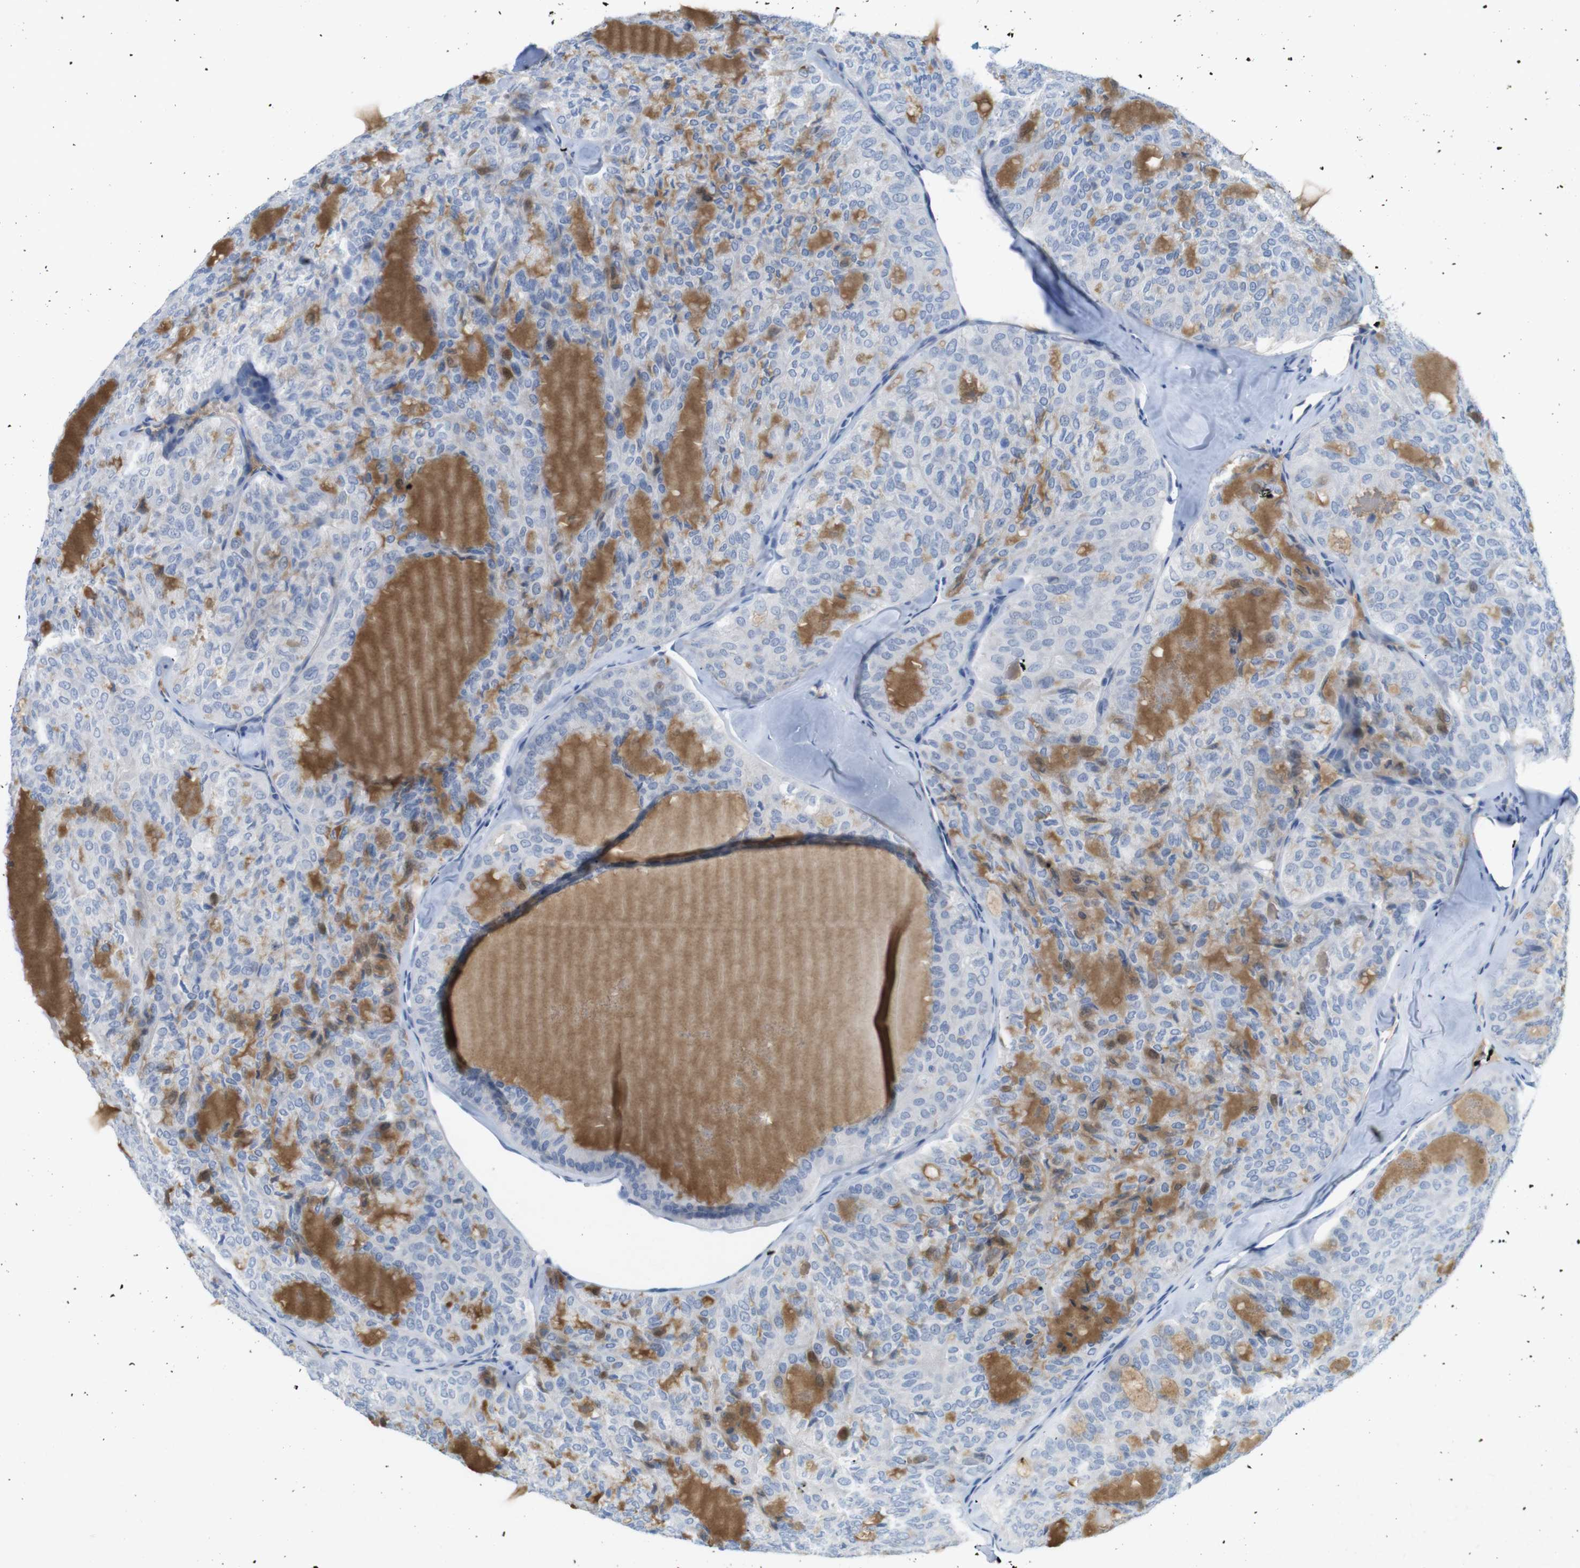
{"staining": {"intensity": "negative", "quantity": "none", "location": "none"}, "tissue": "thyroid cancer", "cell_type": "Tumor cells", "image_type": "cancer", "snomed": [{"axis": "morphology", "description": "Follicular adenoma carcinoma, NOS"}, {"axis": "topography", "description": "Thyroid gland"}], "caption": "Protein analysis of follicular adenoma carcinoma (thyroid) shows no significant expression in tumor cells.", "gene": "OPN1SW", "patient": {"sex": "male", "age": 75}}